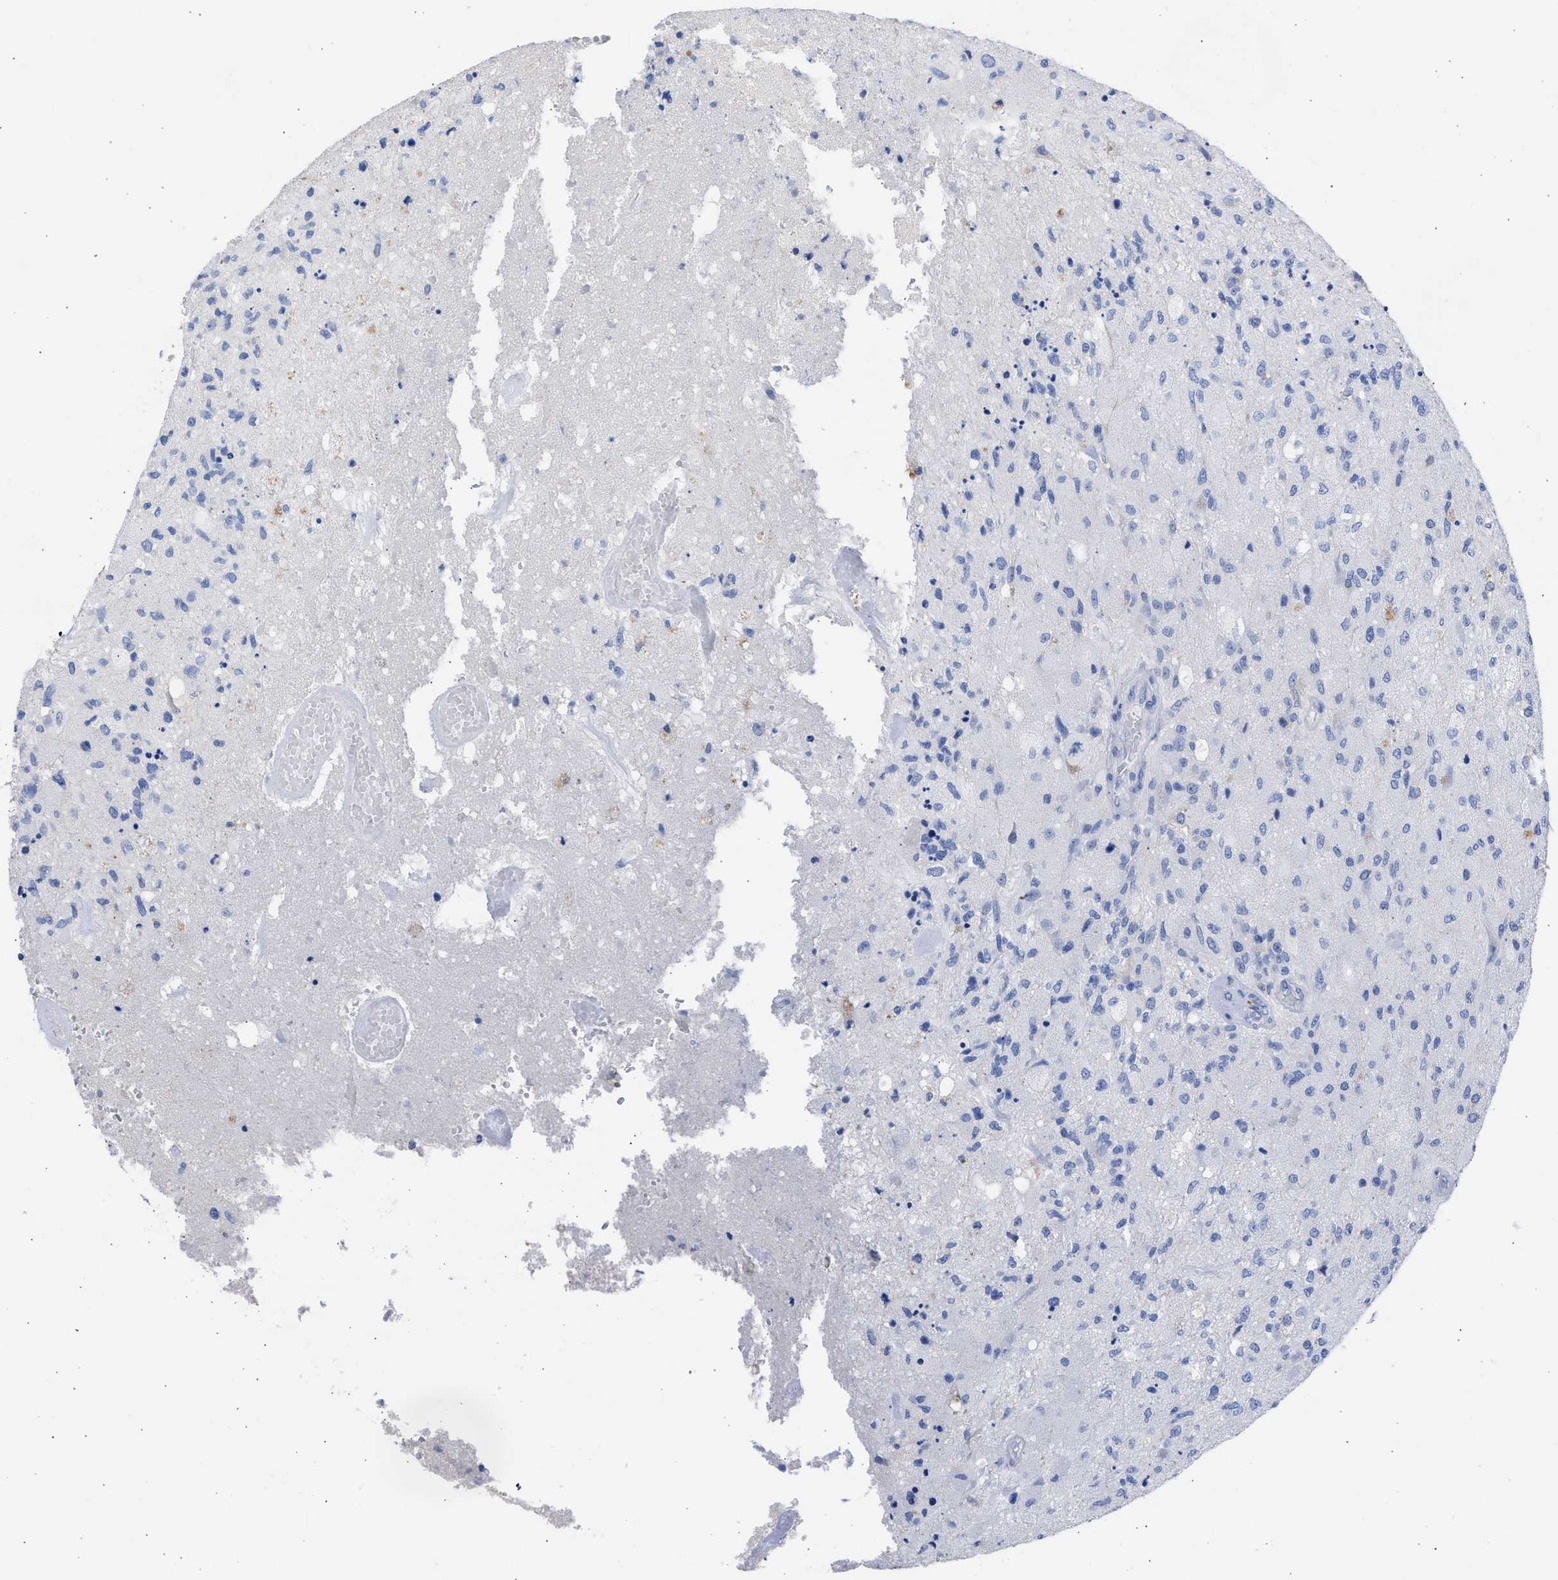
{"staining": {"intensity": "negative", "quantity": "none", "location": "none"}, "tissue": "glioma", "cell_type": "Tumor cells", "image_type": "cancer", "snomed": [{"axis": "morphology", "description": "Normal tissue, NOS"}, {"axis": "morphology", "description": "Glioma, malignant, High grade"}, {"axis": "topography", "description": "Cerebral cortex"}], "caption": "Glioma was stained to show a protein in brown. There is no significant staining in tumor cells.", "gene": "RSPH1", "patient": {"sex": "male", "age": 77}}